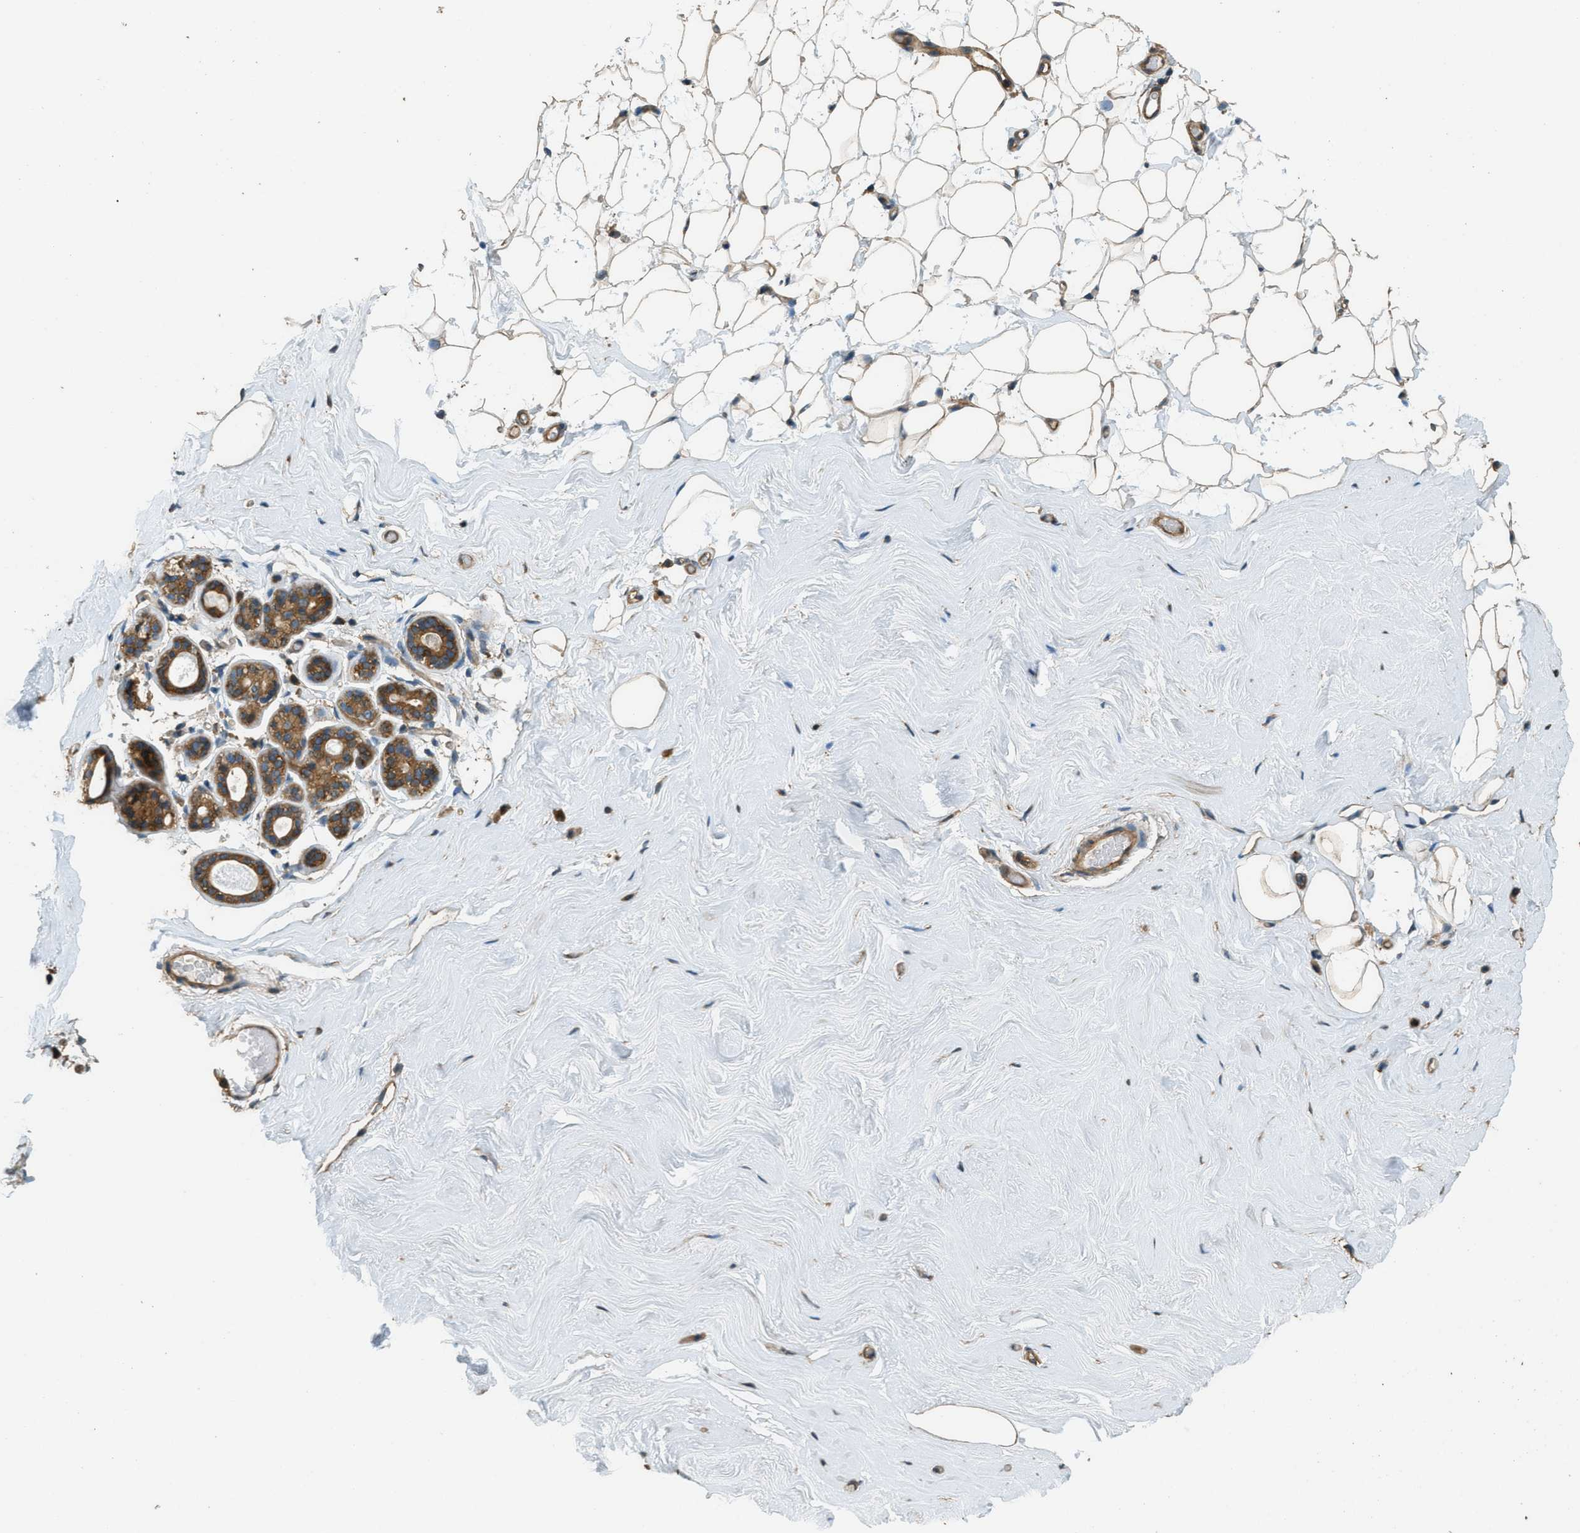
{"staining": {"intensity": "weak", "quantity": ">75%", "location": "cytoplasmic/membranous"}, "tissue": "breast", "cell_type": "Adipocytes", "image_type": "normal", "snomed": [{"axis": "morphology", "description": "Normal tissue, NOS"}, {"axis": "topography", "description": "Breast"}], "caption": "An immunohistochemistry (IHC) histopathology image of unremarkable tissue is shown. Protein staining in brown shows weak cytoplasmic/membranous positivity in breast within adipocytes.", "gene": "MARS1", "patient": {"sex": "female", "age": 75}}